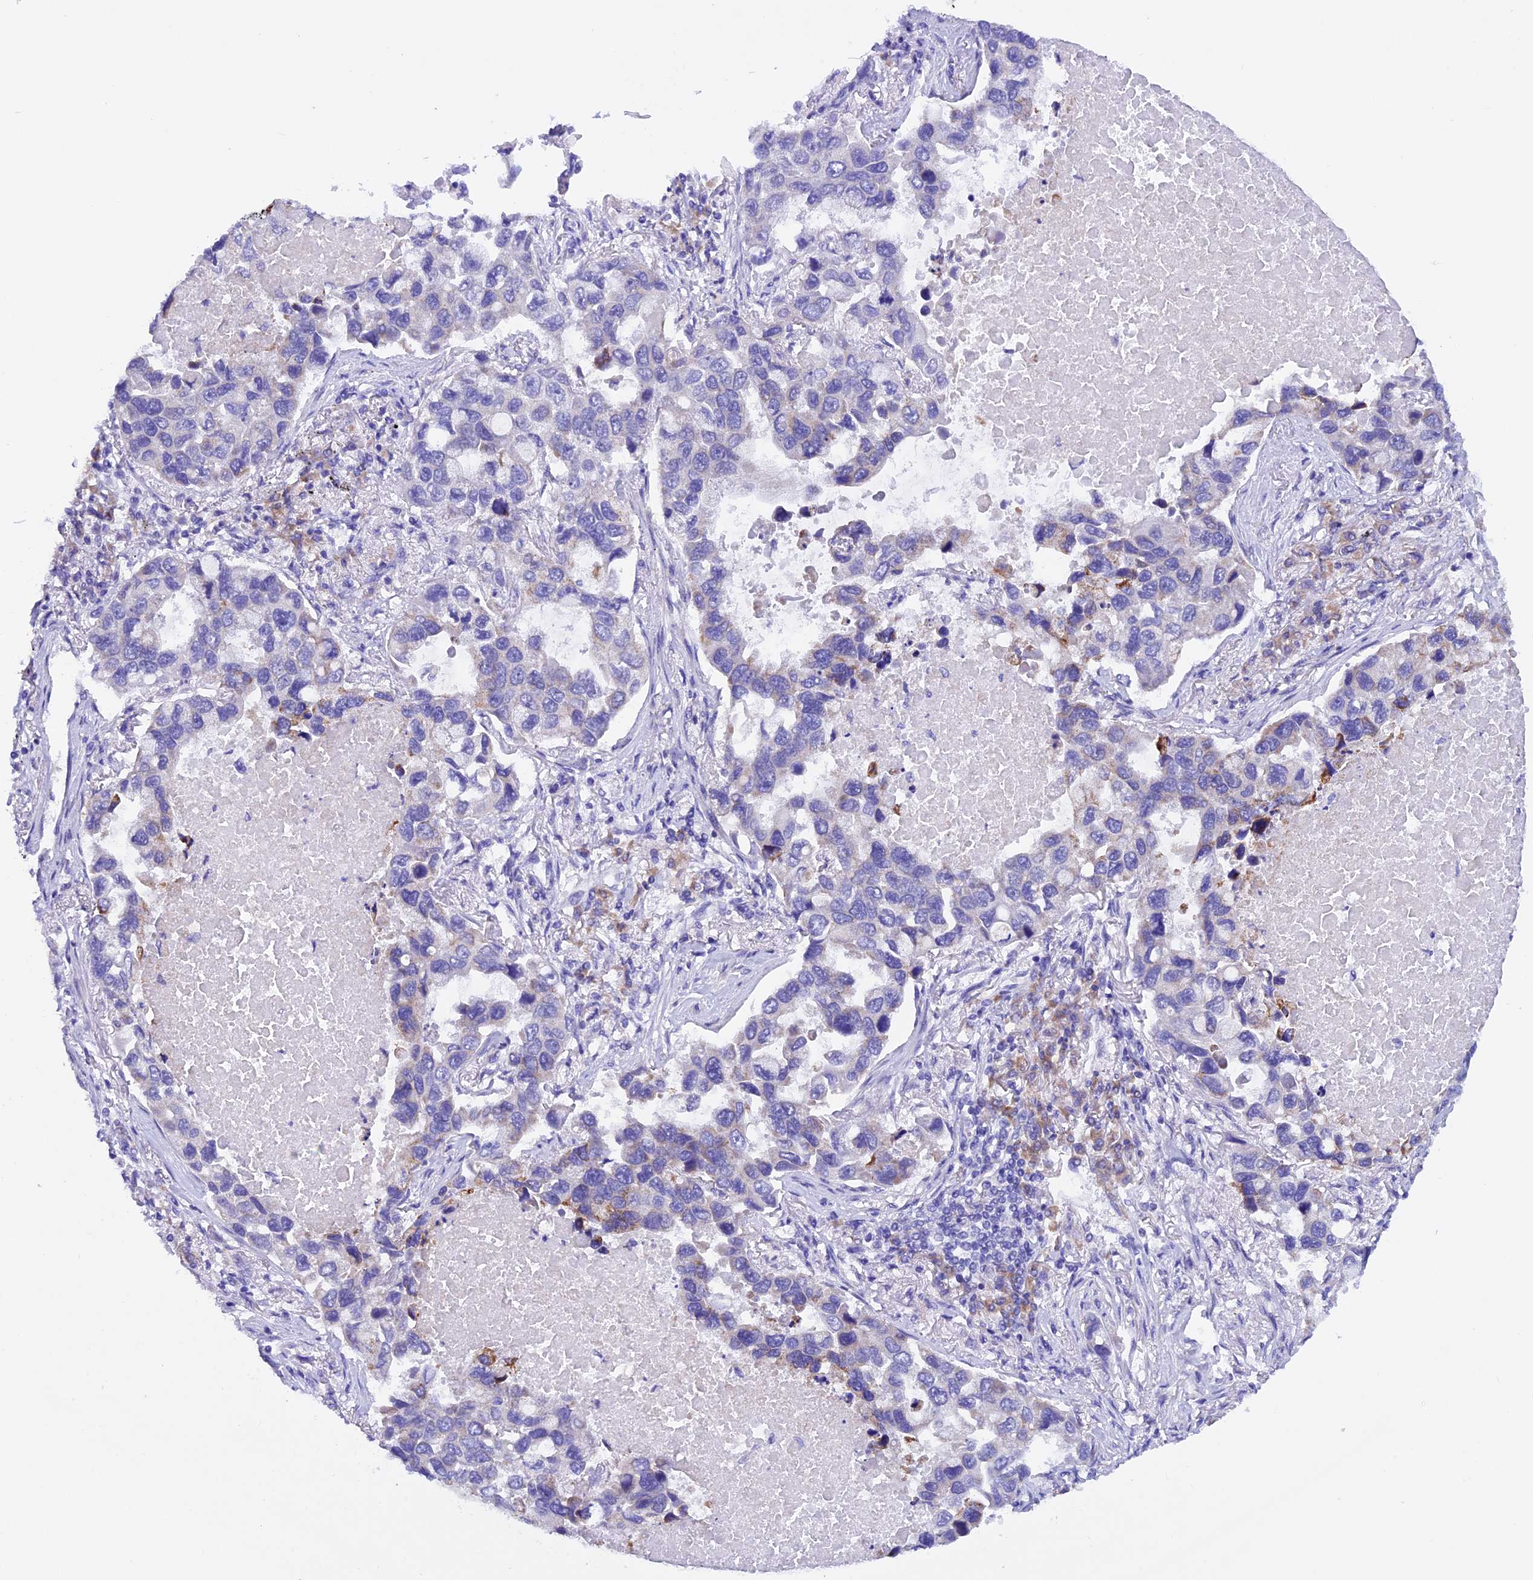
{"staining": {"intensity": "moderate", "quantity": "<25%", "location": "cytoplasmic/membranous"}, "tissue": "lung cancer", "cell_type": "Tumor cells", "image_type": "cancer", "snomed": [{"axis": "morphology", "description": "Adenocarcinoma, NOS"}, {"axis": "topography", "description": "Lung"}], "caption": "Immunohistochemical staining of human adenocarcinoma (lung) demonstrates low levels of moderate cytoplasmic/membranous staining in about <25% of tumor cells.", "gene": "SLC8B1", "patient": {"sex": "male", "age": 64}}